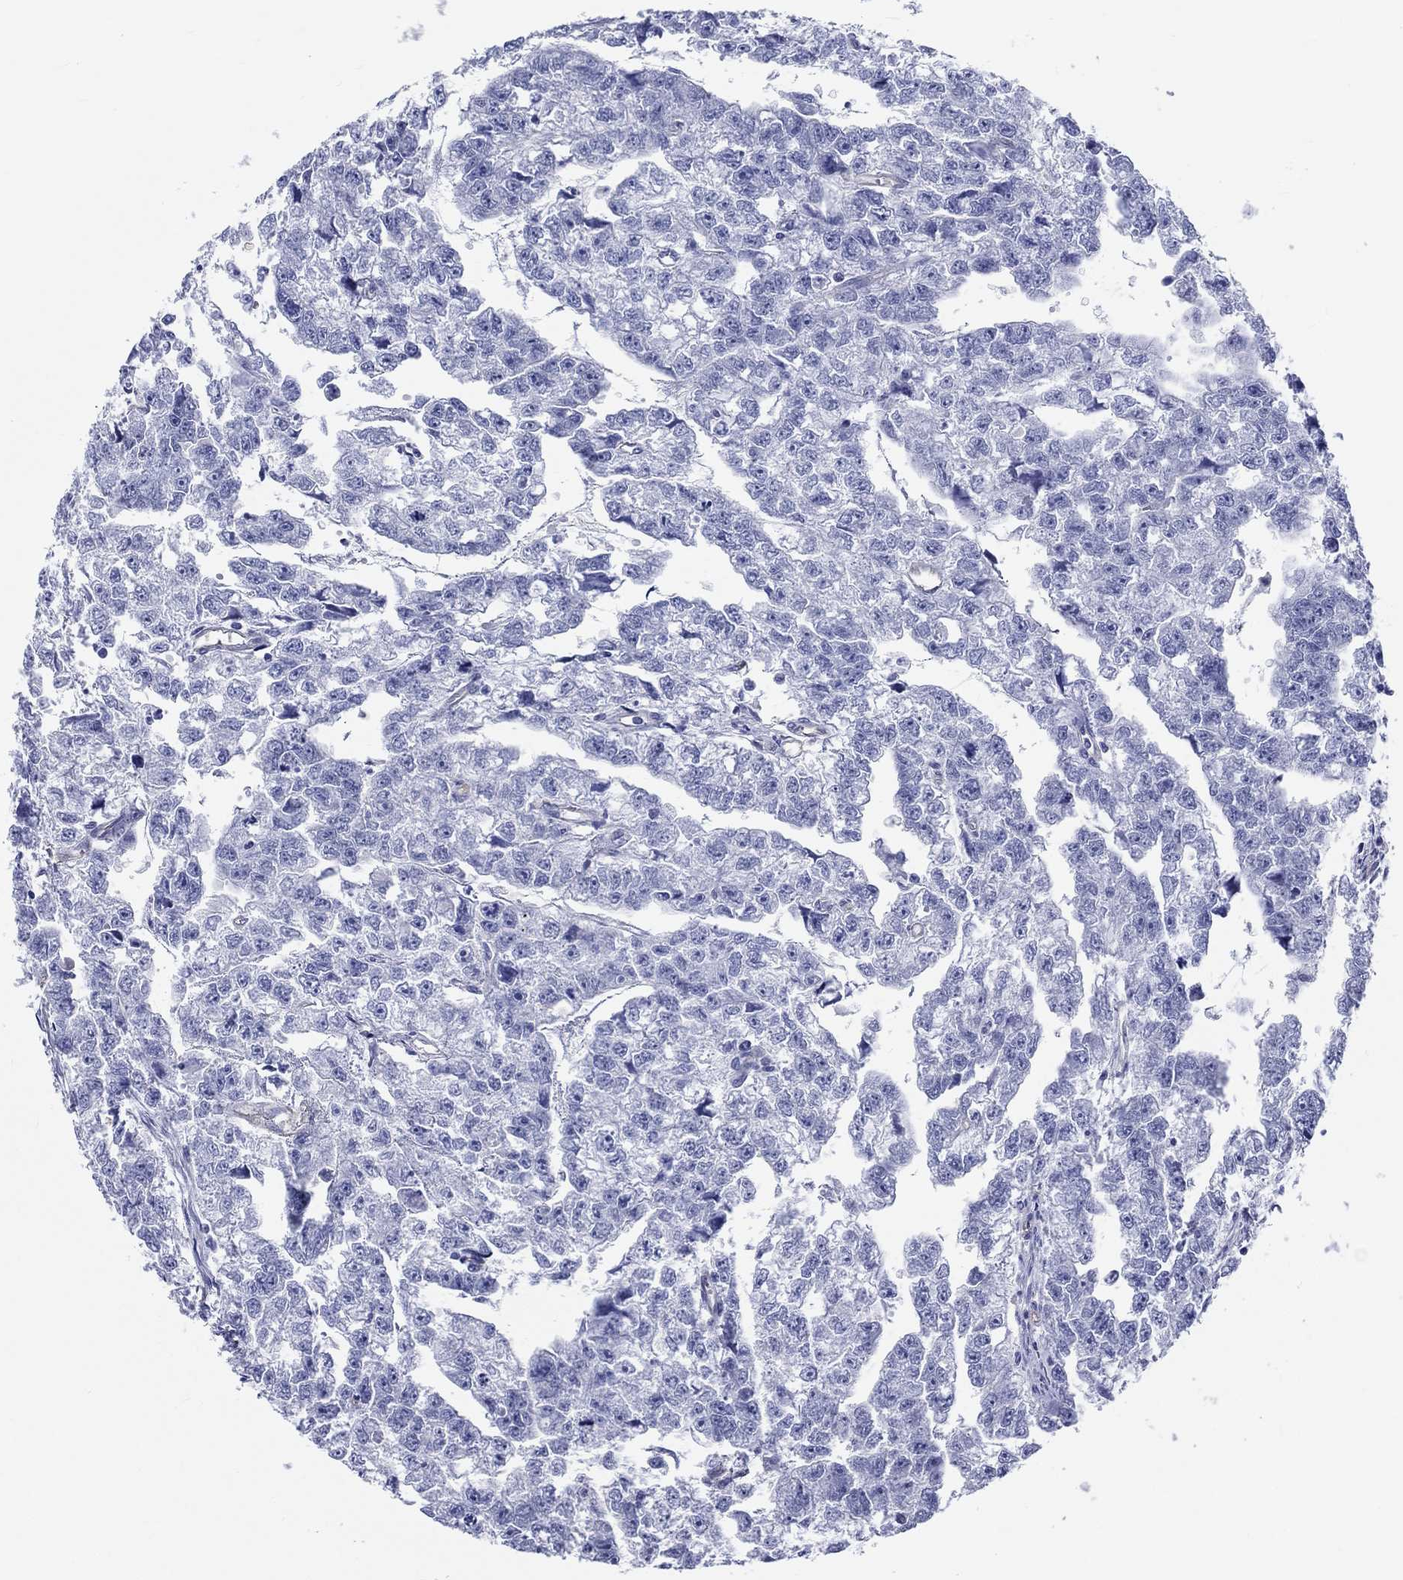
{"staining": {"intensity": "negative", "quantity": "none", "location": "none"}, "tissue": "testis cancer", "cell_type": "Tumor cells", "image_type": "cancer", "snomed": [{"axis": "morphology", "description": "Carcinoma, Embryonal, NOS"}, {"axis": "morphology", "description": "Teratoma, malignant, NOS"}, {"axis": "topography", "description": "Testis"}], "caption": "A photomicrograph of testis cancer (teratoma (malignant)) stained for a protein reveals no brown staining in tumor cells.", "gene": "CDY2B", "patient": {"sex": "male", "age": 44}}